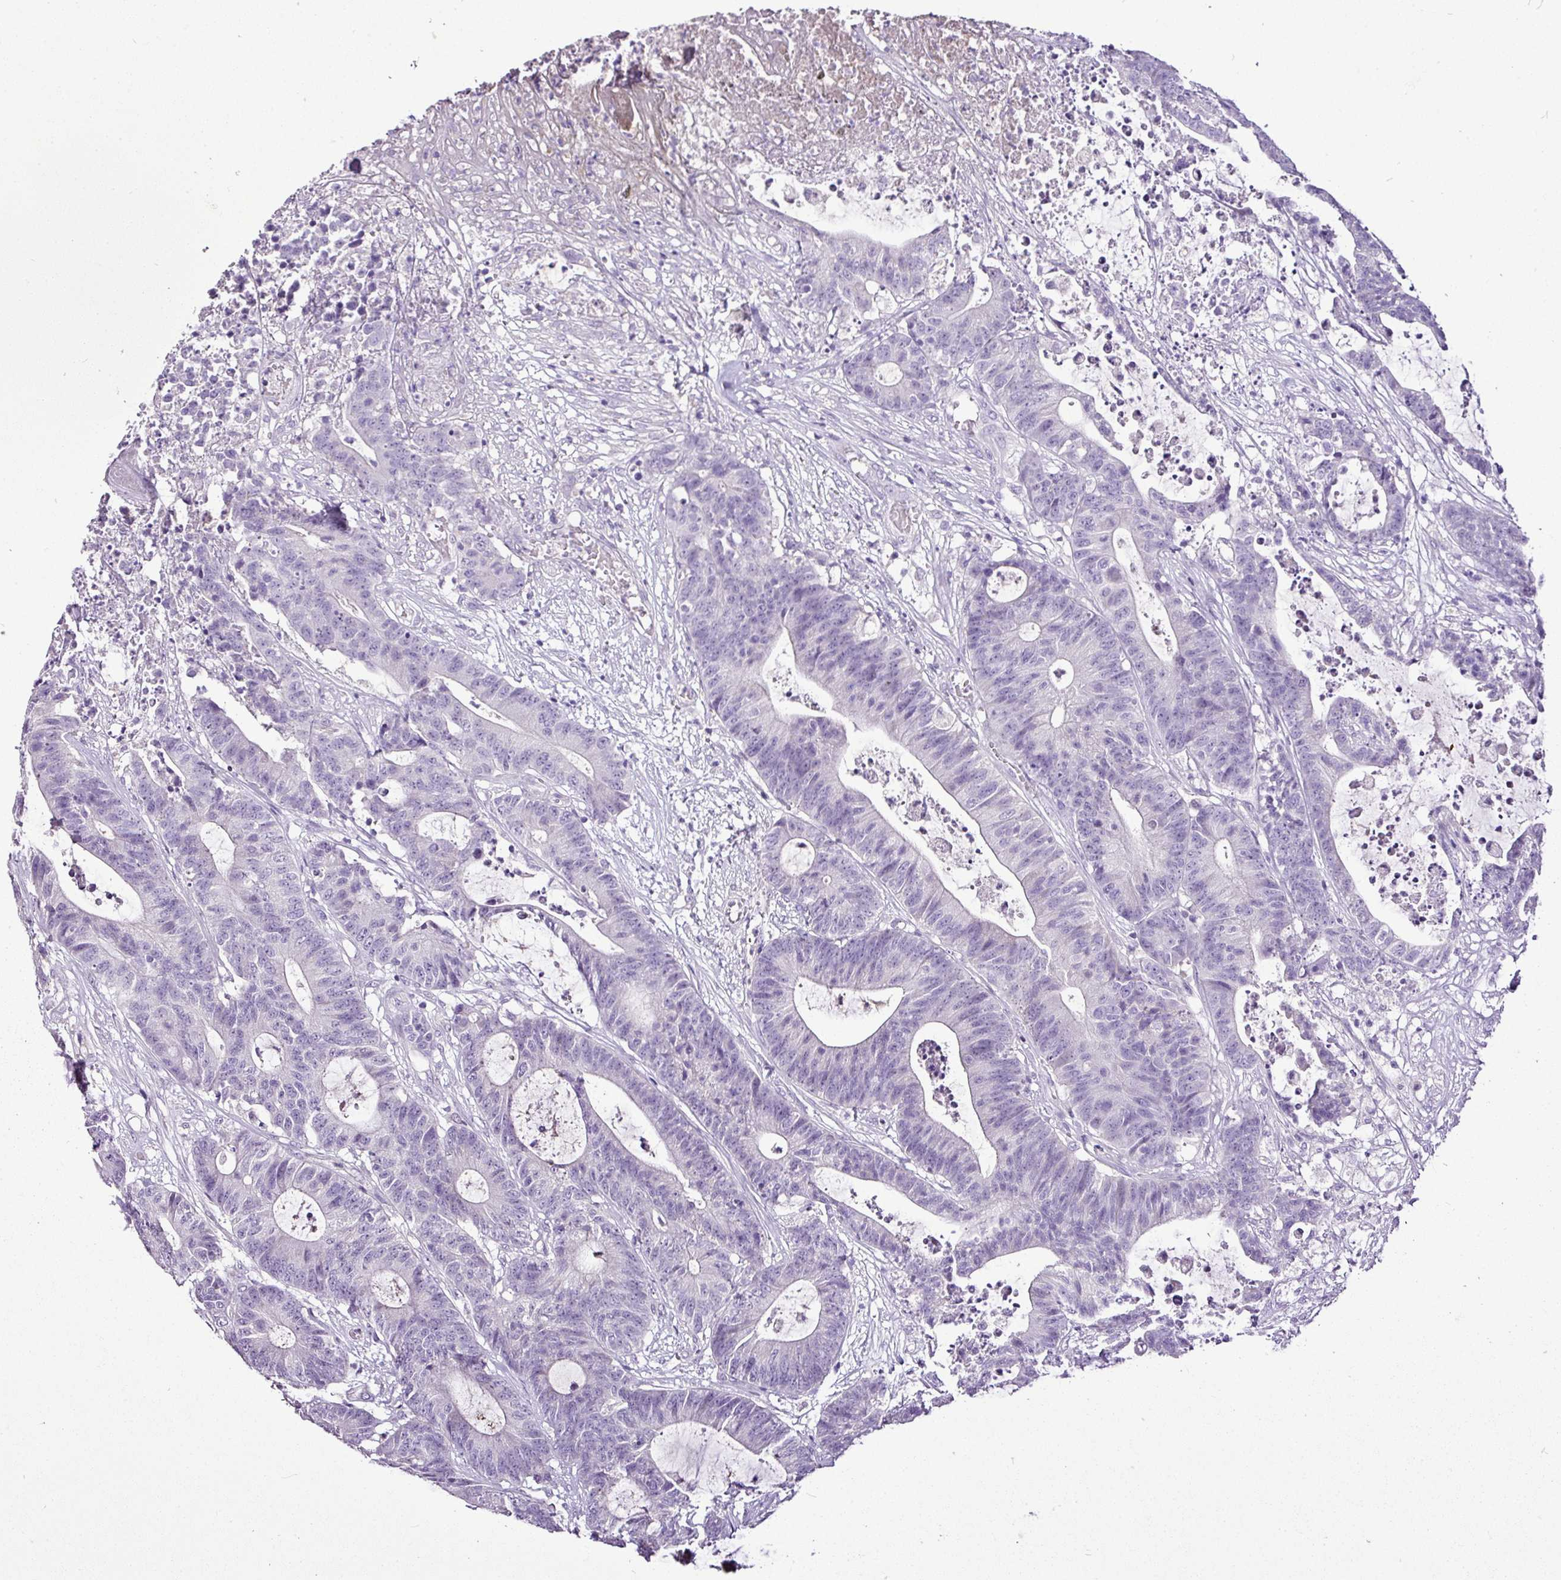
{"staining": {"intensity": "negative", "quantity": "none", "location": "none"}, "tissue": "colorectal cancer", "cell_type": "Tumor cells", "image_type": "cancer", "snomed": [{"axis": "morphology", "description": "Adenocarcinoma, NOS"}, {"axis": "topography", "description": "Colon"}], "caption": "Colorectal adenocarcinoma stained for a protein using IHC demonstrates no staining tumor cells.", "gene": "ESR1", "patient": {"sex": "female", "age": 84}}